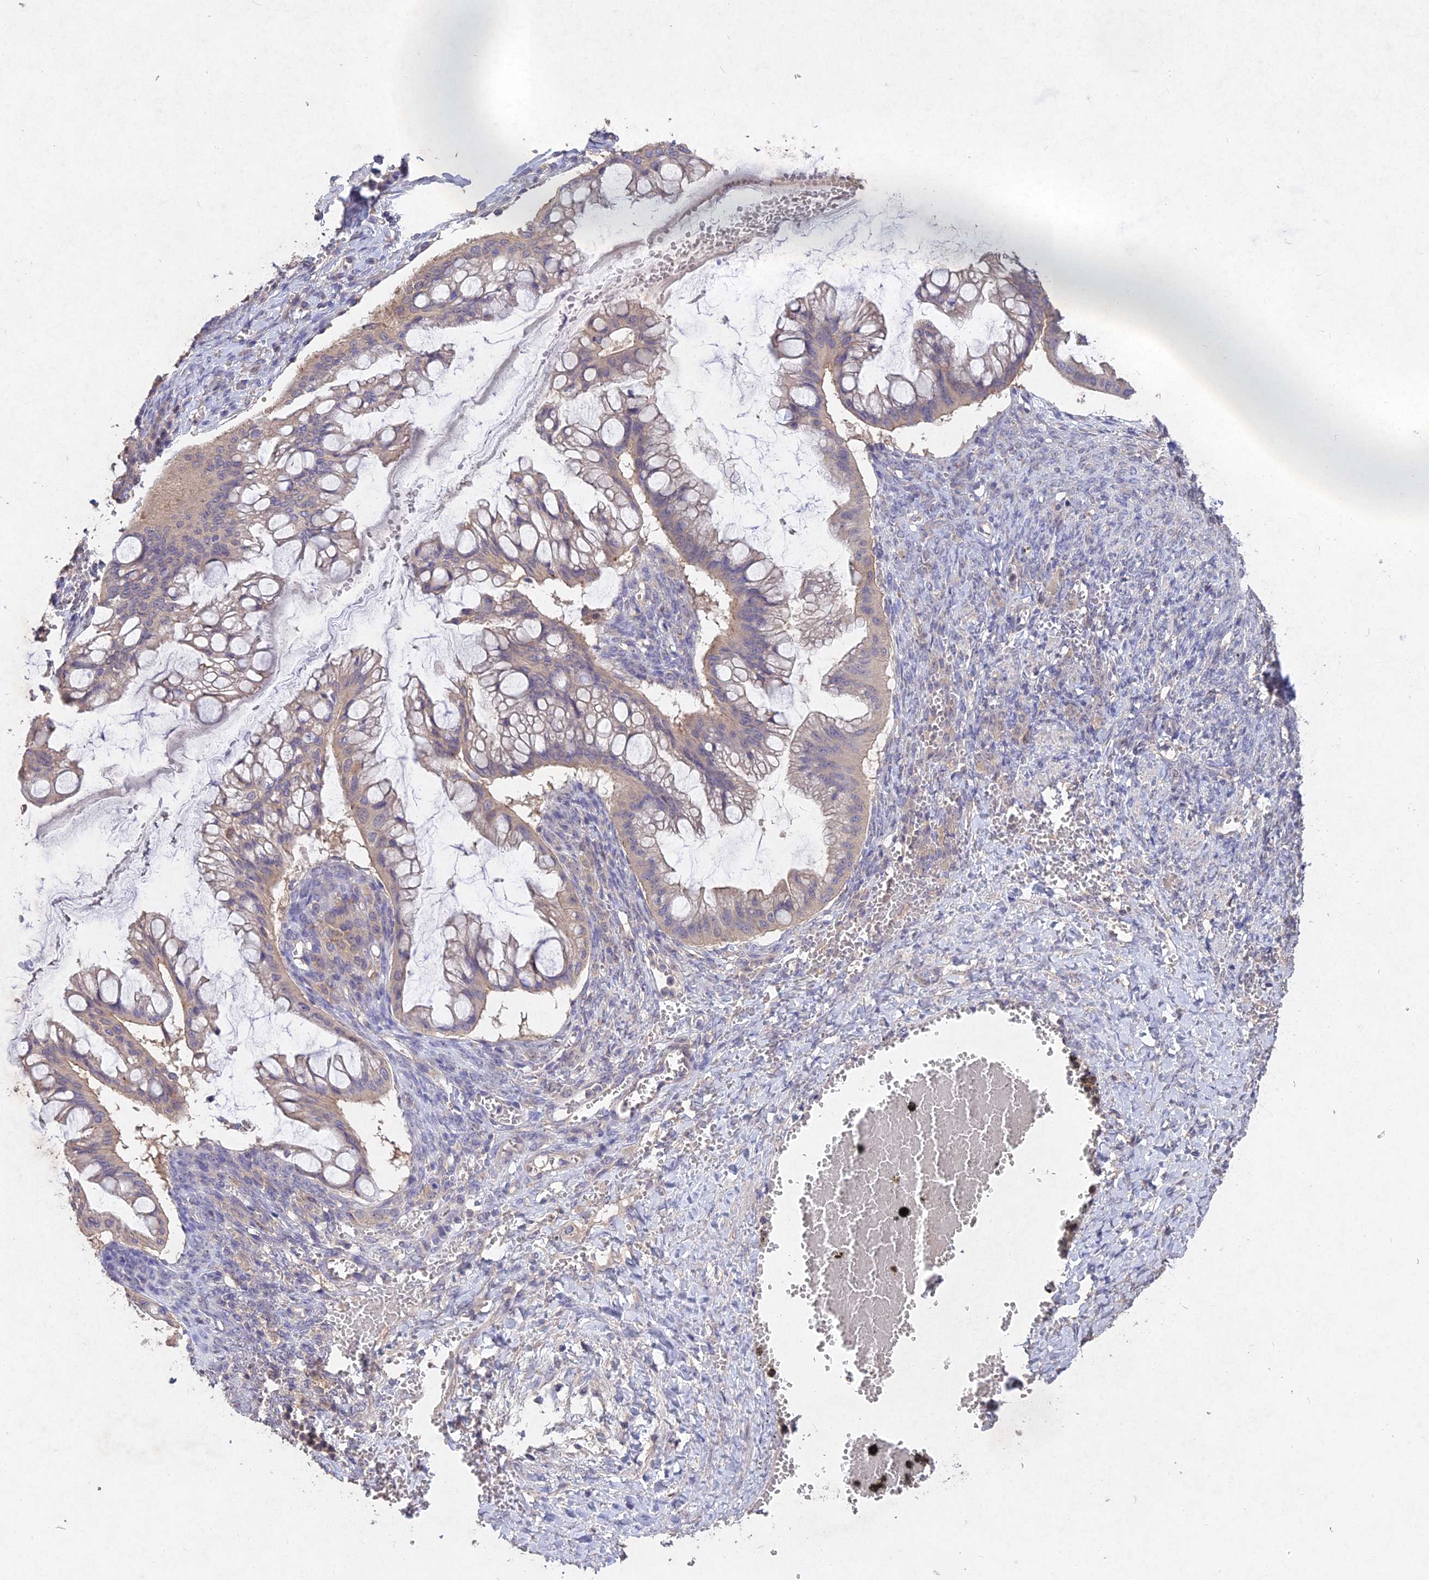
{"staining": {"intensity": "negative", "quantity": "none", "location": "none"}, "tissue": "ovarian cancer", "cell_type": "Tumor cells", "image_type": "cancer", "snomed": [{"axis": "morphology", "description": "Cystadenocarcinoma, mucinous, NOS"}, {"axis": "topography", "description": "Ovary"}], "caption": "Immunohistochemical staining of mucinous cystadenocarcinoma (ovarian) demonstrates no significant positivity in tumor cells. Nuclei are stained in blue.", "gene": "SLC26A4", "patient": {"sex": "female", "age": 73}}